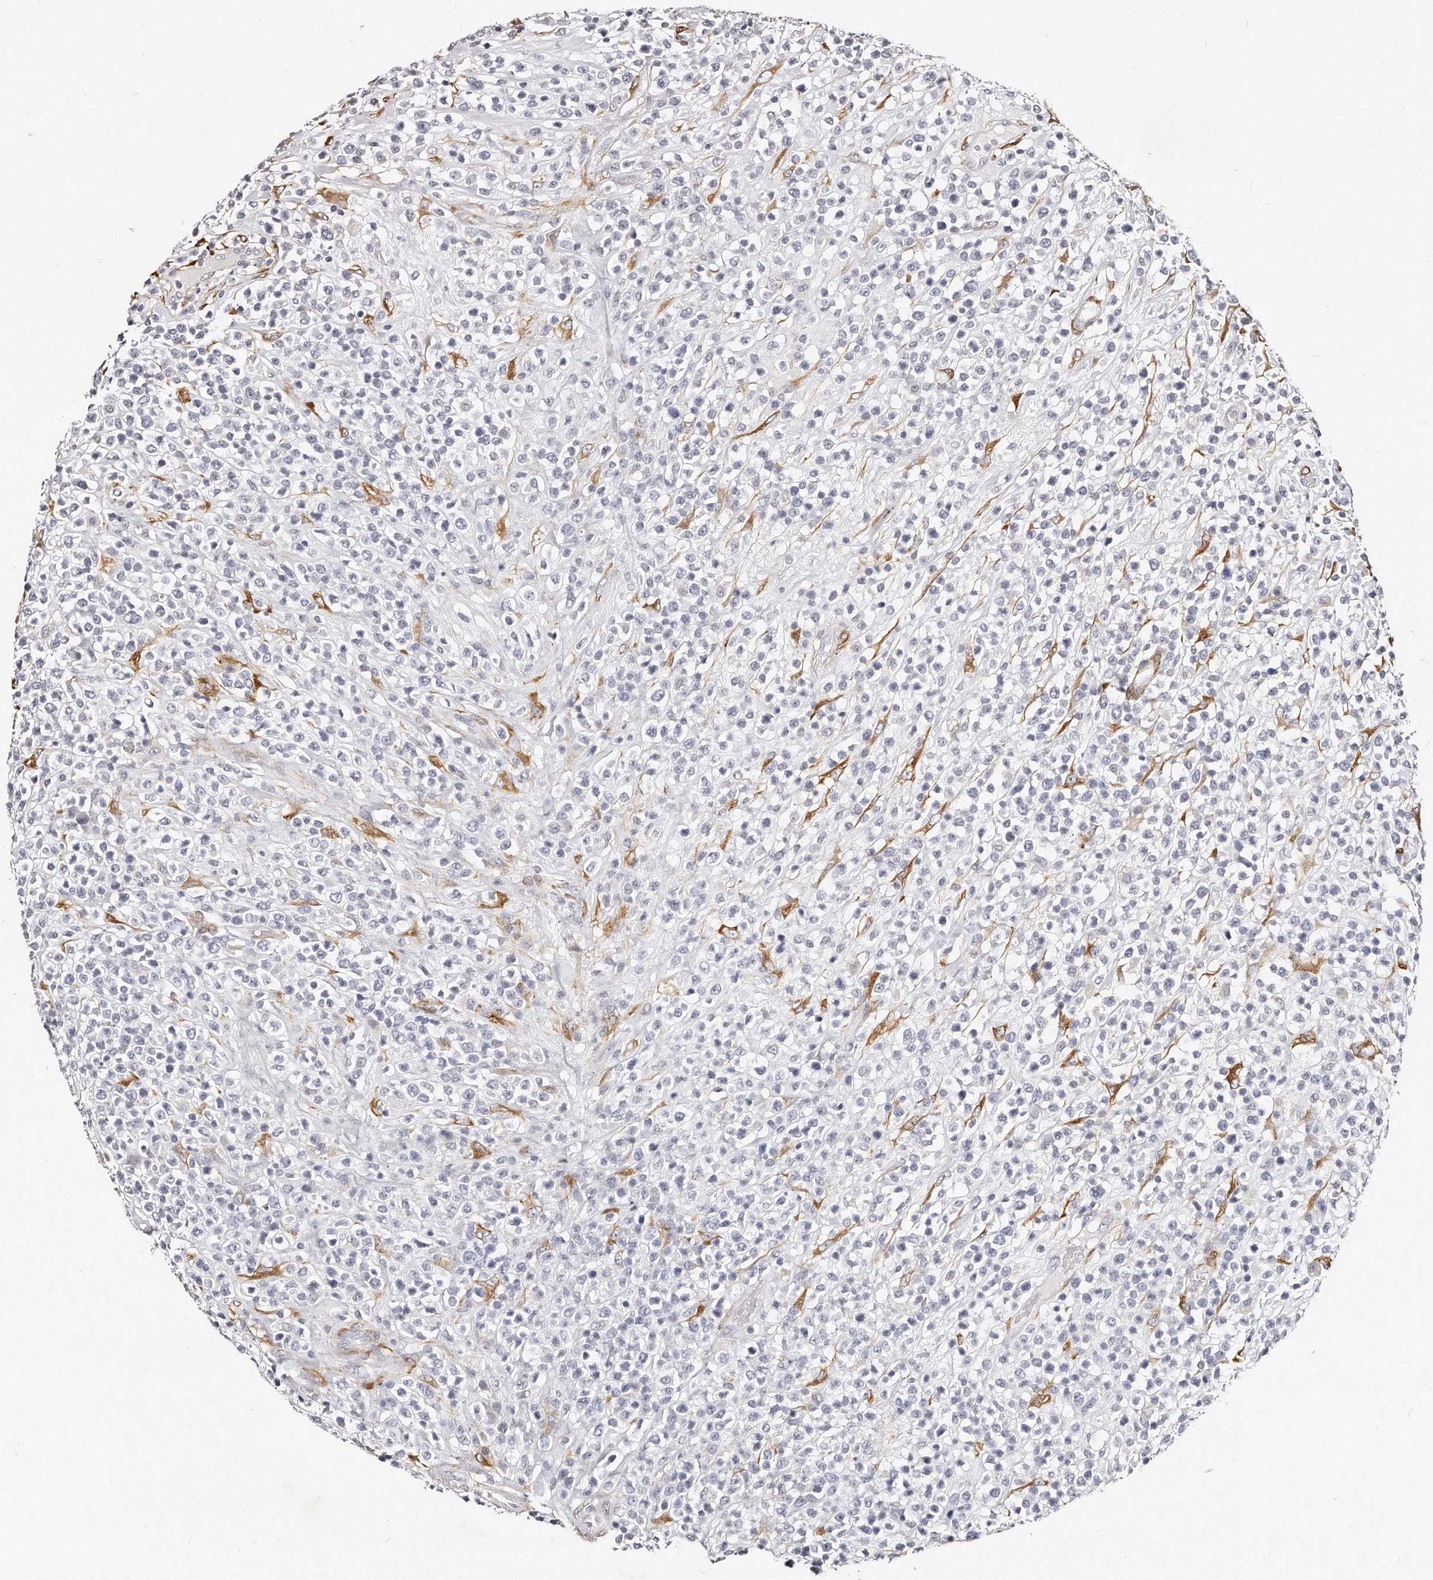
{"staining": {"intensity": "negative", "quantity": "none", "location": "none"}, "tissue": "lymphoma", "cell_type": "Tumor cells", "image_type": "cancer", "snomed": [{"axis": "morphology", "description": "Malignant lymphoma, non-Hodgkin's type, High grade"}, {"axis": "topography", "description": "Colon"}], "caption": "A micrograph of human lymphoma is negative for staining in tumor cells.", "gene": "LMOD1", "patient": {"sex": "female", "age": 53}}